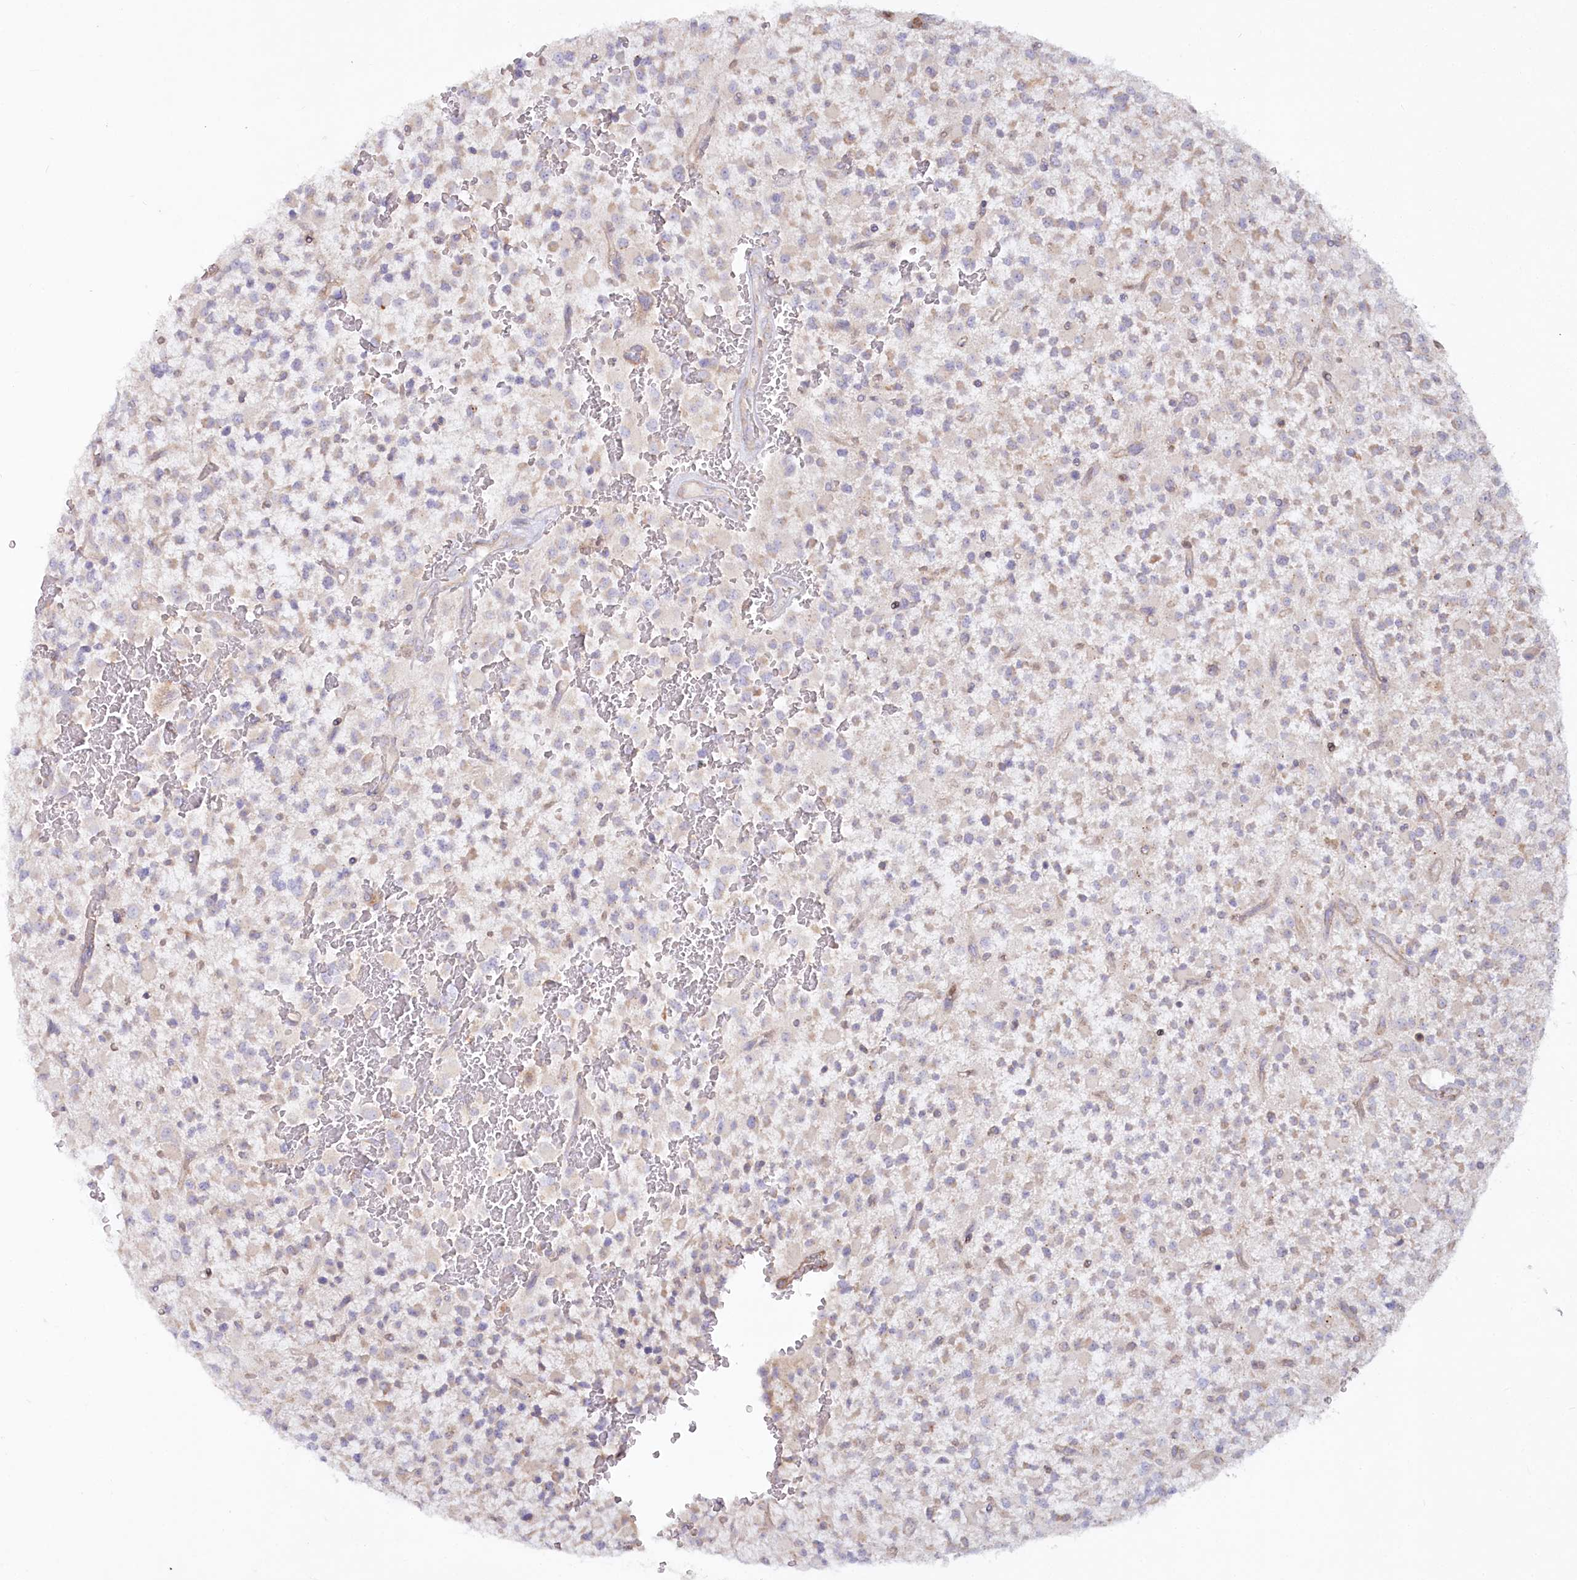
{"staining": {"intensity": "weak", "quantity": "<25%", "location": "cytoplasmic/membranous"}, "tissue": "glioma", "cell_type": "Tumor cells", "image_type": "cancer", "snomed": [{"axis": "morphology", "description": "Glioma, malignant, High grade"}, {"axis": "topography", "description": "Brain"}], "caption": "Immunohistochemistry micrograph of human glioma stained for a protein (brown), which reveals no expression in tumor cells.", "gene": "MTG1", "patient": {"sex": "male", "age": 34}}